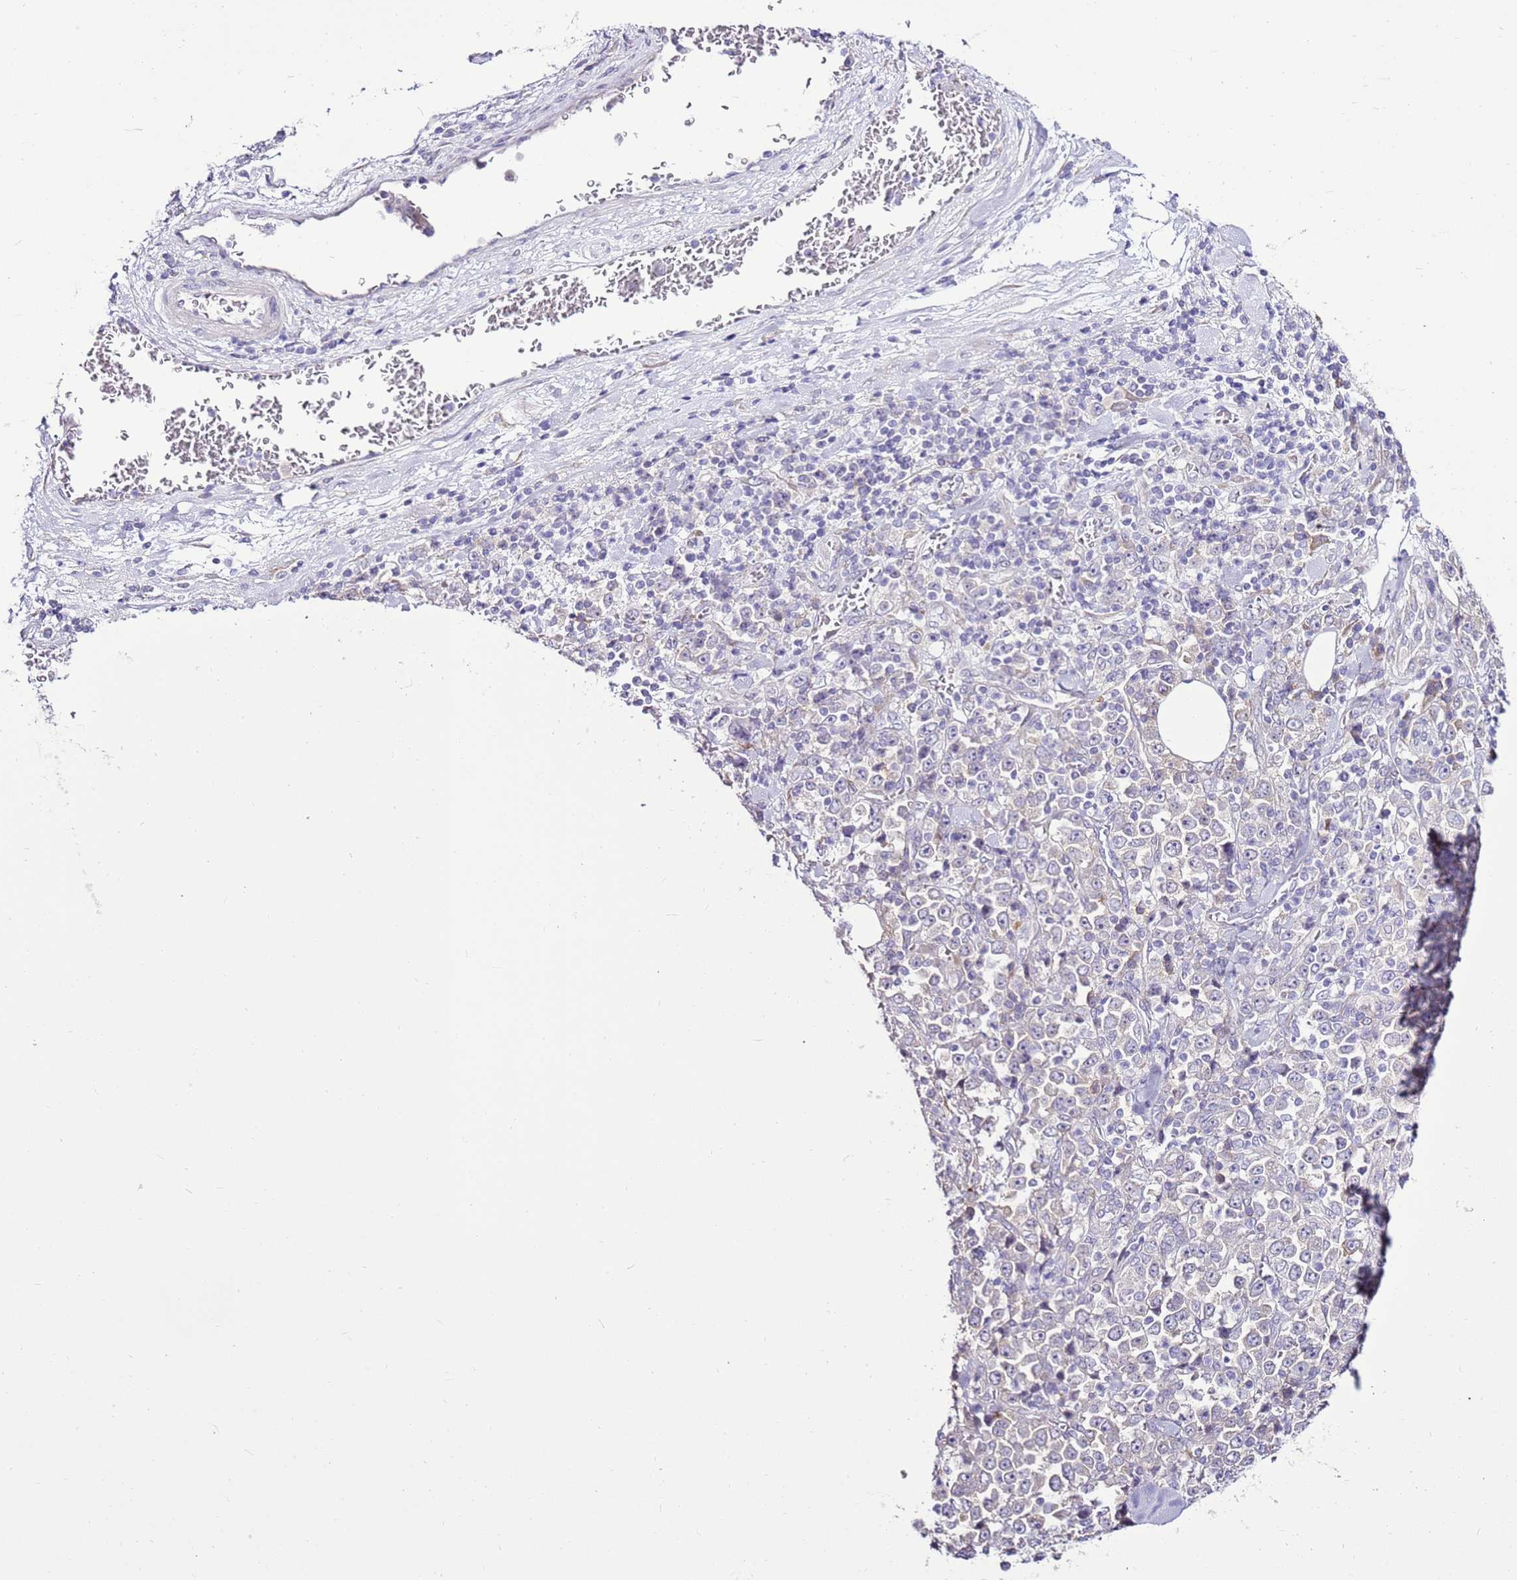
{"staining": {"intensity": "negative", "quantity": "none", "location": "none"}, "tissue": "stomach cancer", "cell_type": "Tumor cells", "image_type": "cancer", "snomed": [{"axis": "morphology", "description": "Normal tissue, NOS"}, {"axis": "morphology", "description": "Adenocarcinoma, NOS"}, {"axis": "topography", "description": "Stomach, upper"}, {"axis": "topography", "description": "Stomach"}], "caption": "High magnification brightfield microscopy of adenocarcinoma (stomach) stained with DAB (brown) and counterstained with hematoxylin (blue): tumor cells show no significant expression.", "gene": "SLC38A5", "patient": {"sex": "male", "age": 59}}